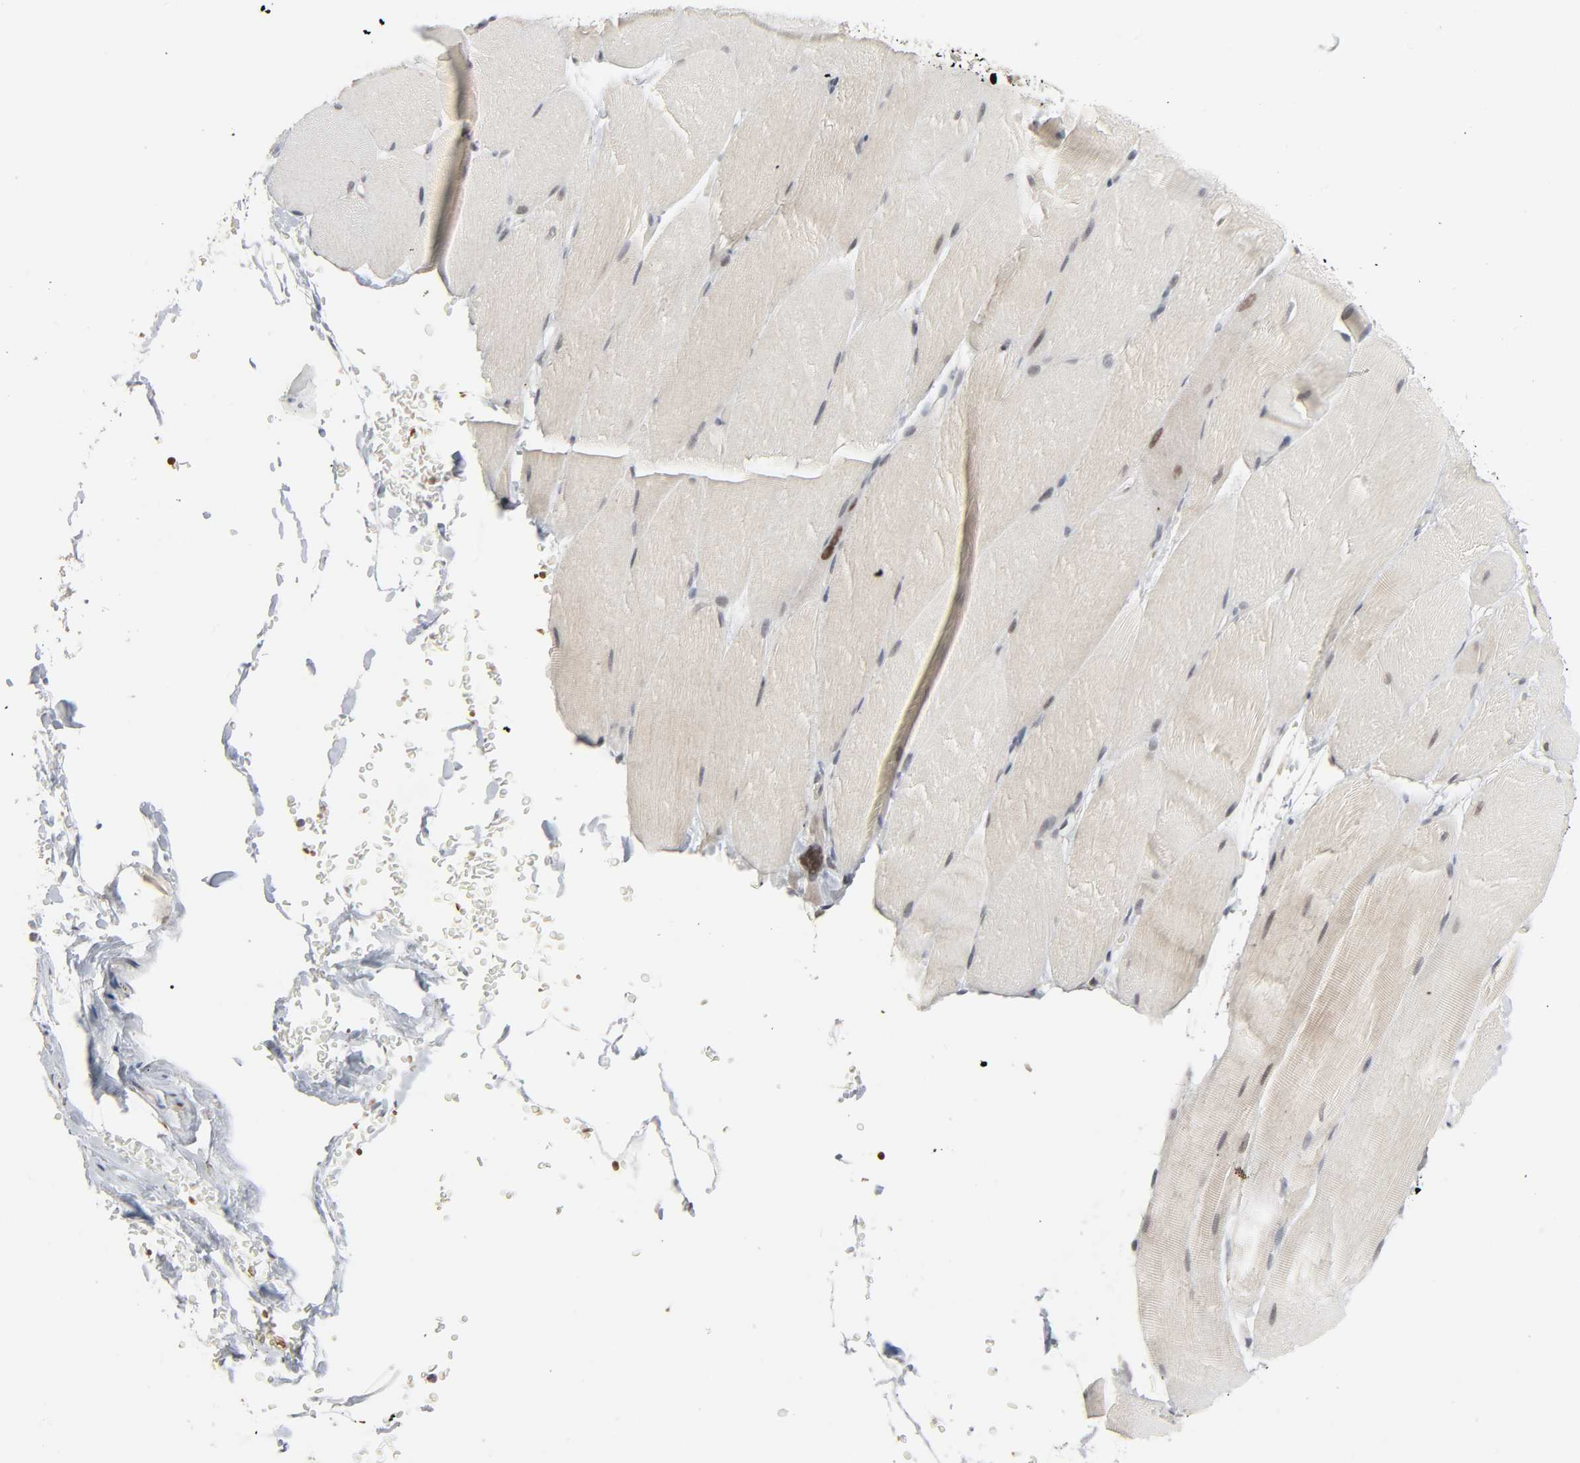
{"staining": {"intensity": "negative", "quantity": "none", "location": "none"}, "tissue": "skeletal muscle", "cell_type": "Myocytes", "image_type": "normal", "snomed": [{"axis": "morphology", "description": "Normal tissue, NOS"}, {"axis": "topography", "description": "Skeletal muscle"}, {"axis": "topography", "description": "Parathyroid gland"}], "caption": "High power microscopy photomicrograph of an immunohistochemistry photomicrograph of normal skeletal muscle, revealing no significant expression in myocytes.", "gene": "ZNF222", "patient": {"sex": "female", "age": 37}}